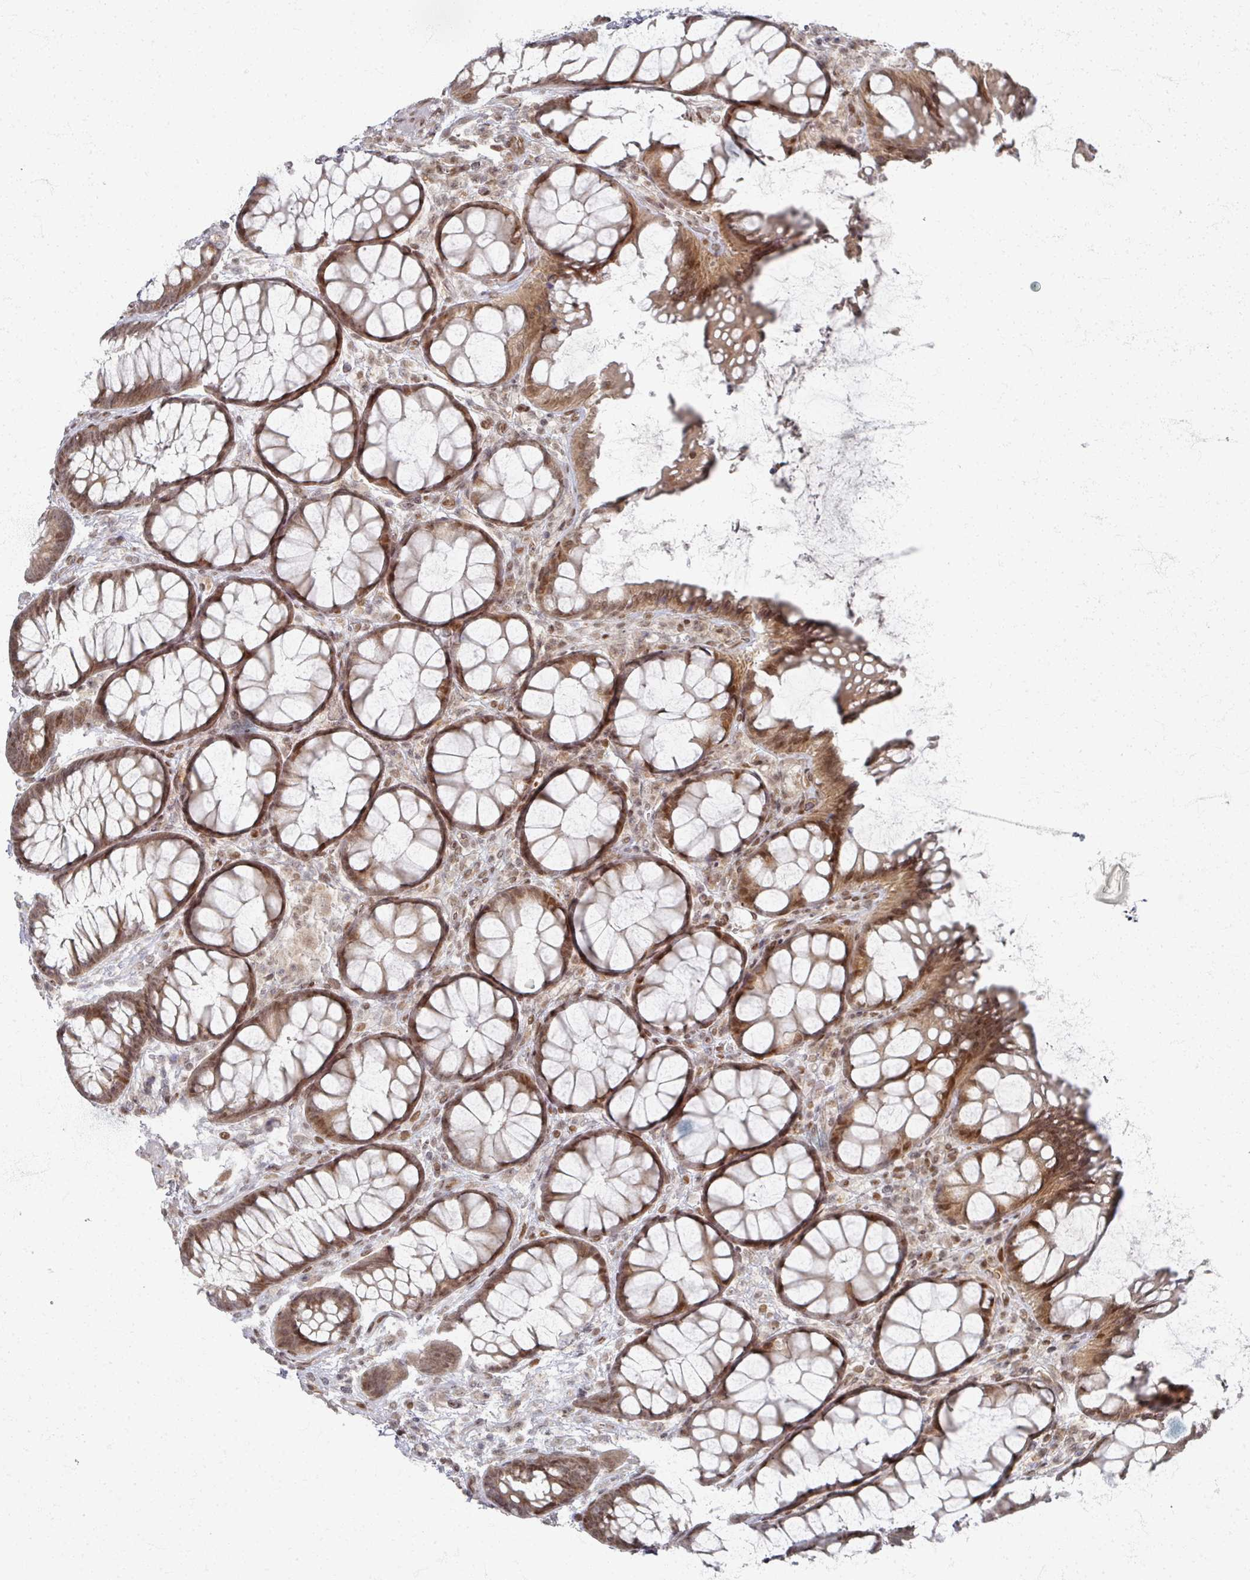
{"staining": {"intensity": "strong", "quantity": ">75%", "location": "cytoplasmic/membranous,nuclear"}, "tissue": "rectum", "cell_type": "Glandular cells", "image_type": "normal", "snomed": [{"axis": "morphology", "description": "Normal tissue, NOS"}, {"axis": "topography", "description": "Rectum"}], "caption": "Protein staining demonstrates strong cytoplasmic/membranous,nuclear staining in about >75% of glandular cells in unremarkable rectum.", "gene": "PSKH1", "patient": {"sex": "female", "age": 67}}